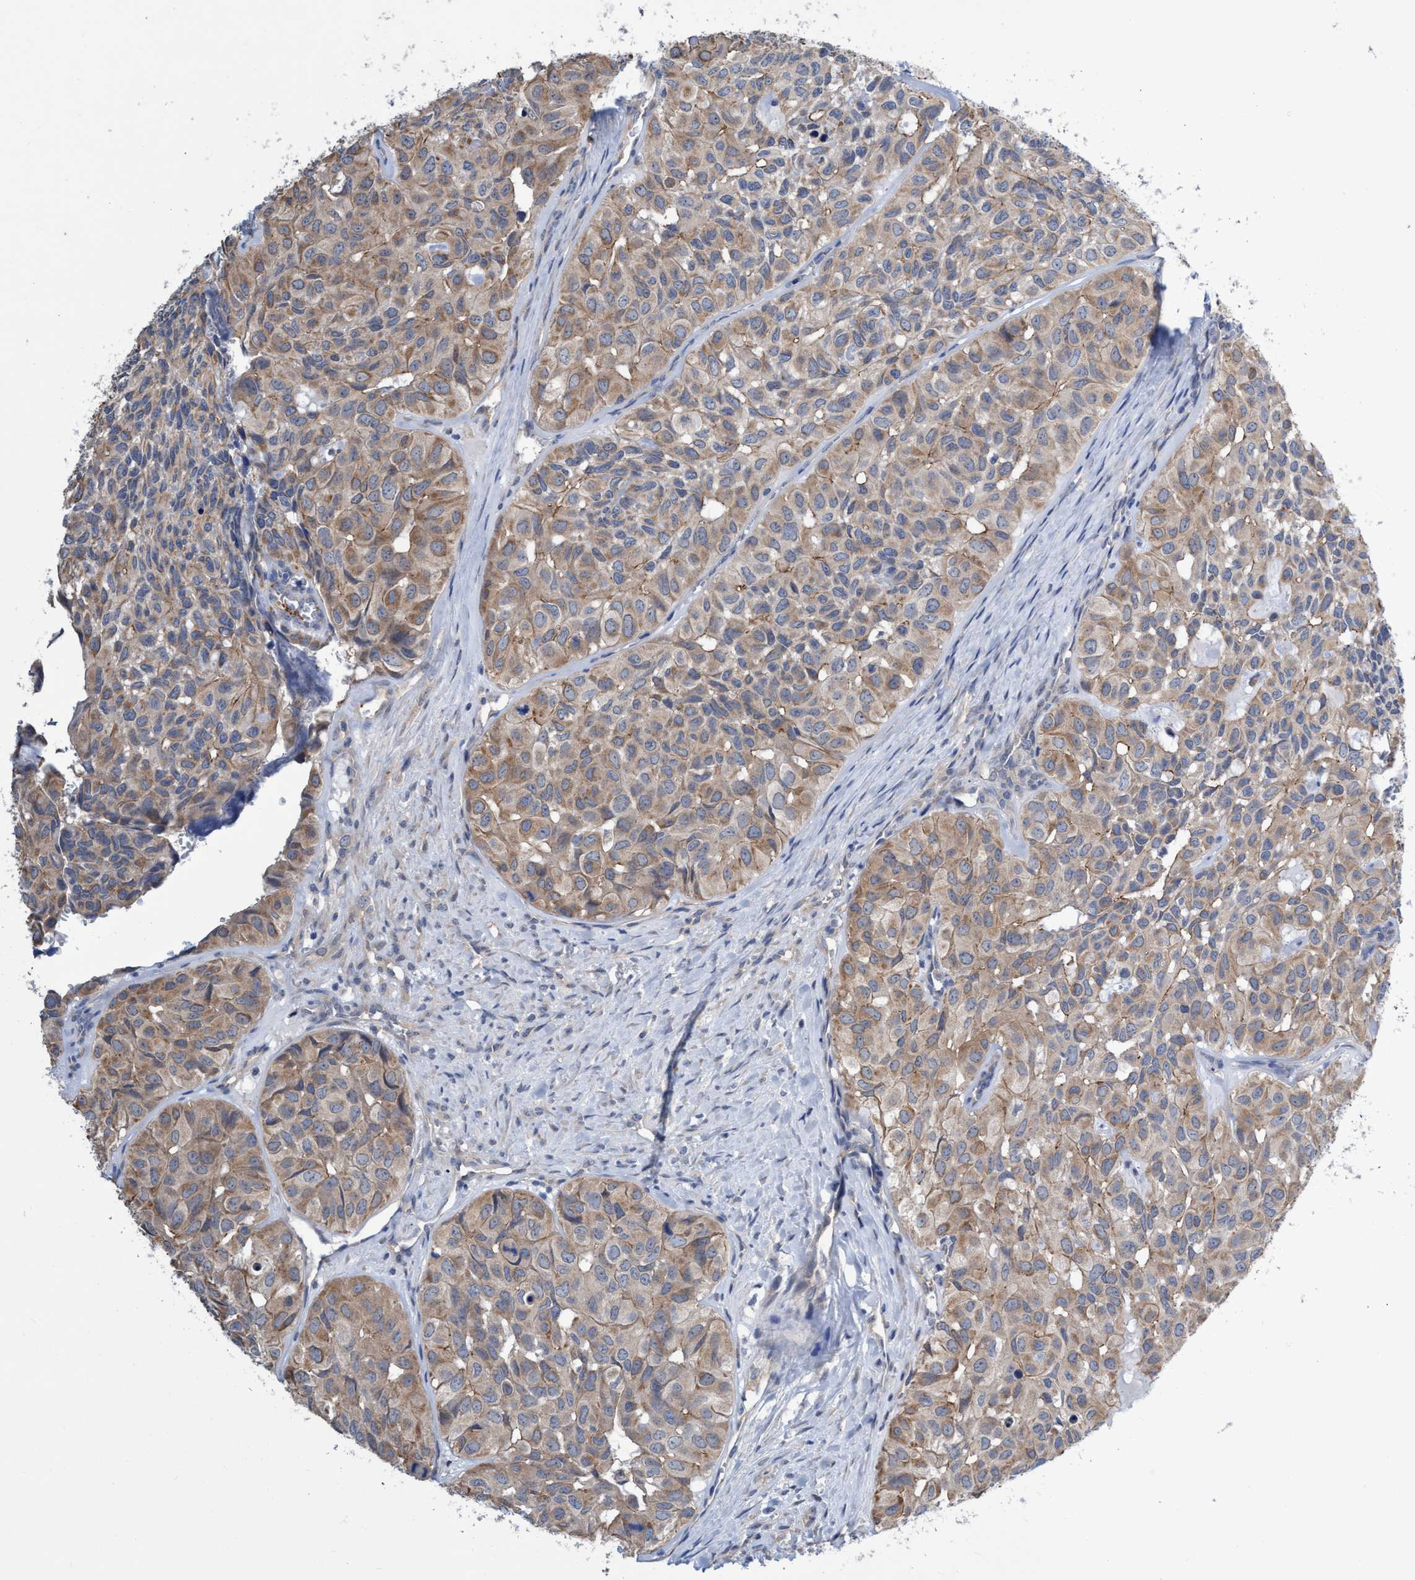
{"staining": {"intensity": "weak", "quantity": ">75%", "location": "cytoplasmic/membranous"}, "tissue": "head and neck cancer", "cell_type": "Tumor cells", "image_type": "cancer", "snomed": [{"axis": "morphology", "description": "Adenocarcinoma, NOS"}, {"axis": "topography", "description": "Salivary gland, NOS"}, {"axis": "topography", "description": "Head-Neck"}], "caption": "Immunohistochemistry (DAB (3,3'-diaminobenzidine)) staining of head and neck adenocarcinoma displays weak cytoplasmic/membranous protein expression in about >75% of tumor cells. (DAB (3,3'-diaminobenzidine) = brown stain, brightfield microscopy at high magnification).", "gene": "SVEP1", "patient": {"sex": "female", "age": 76}}